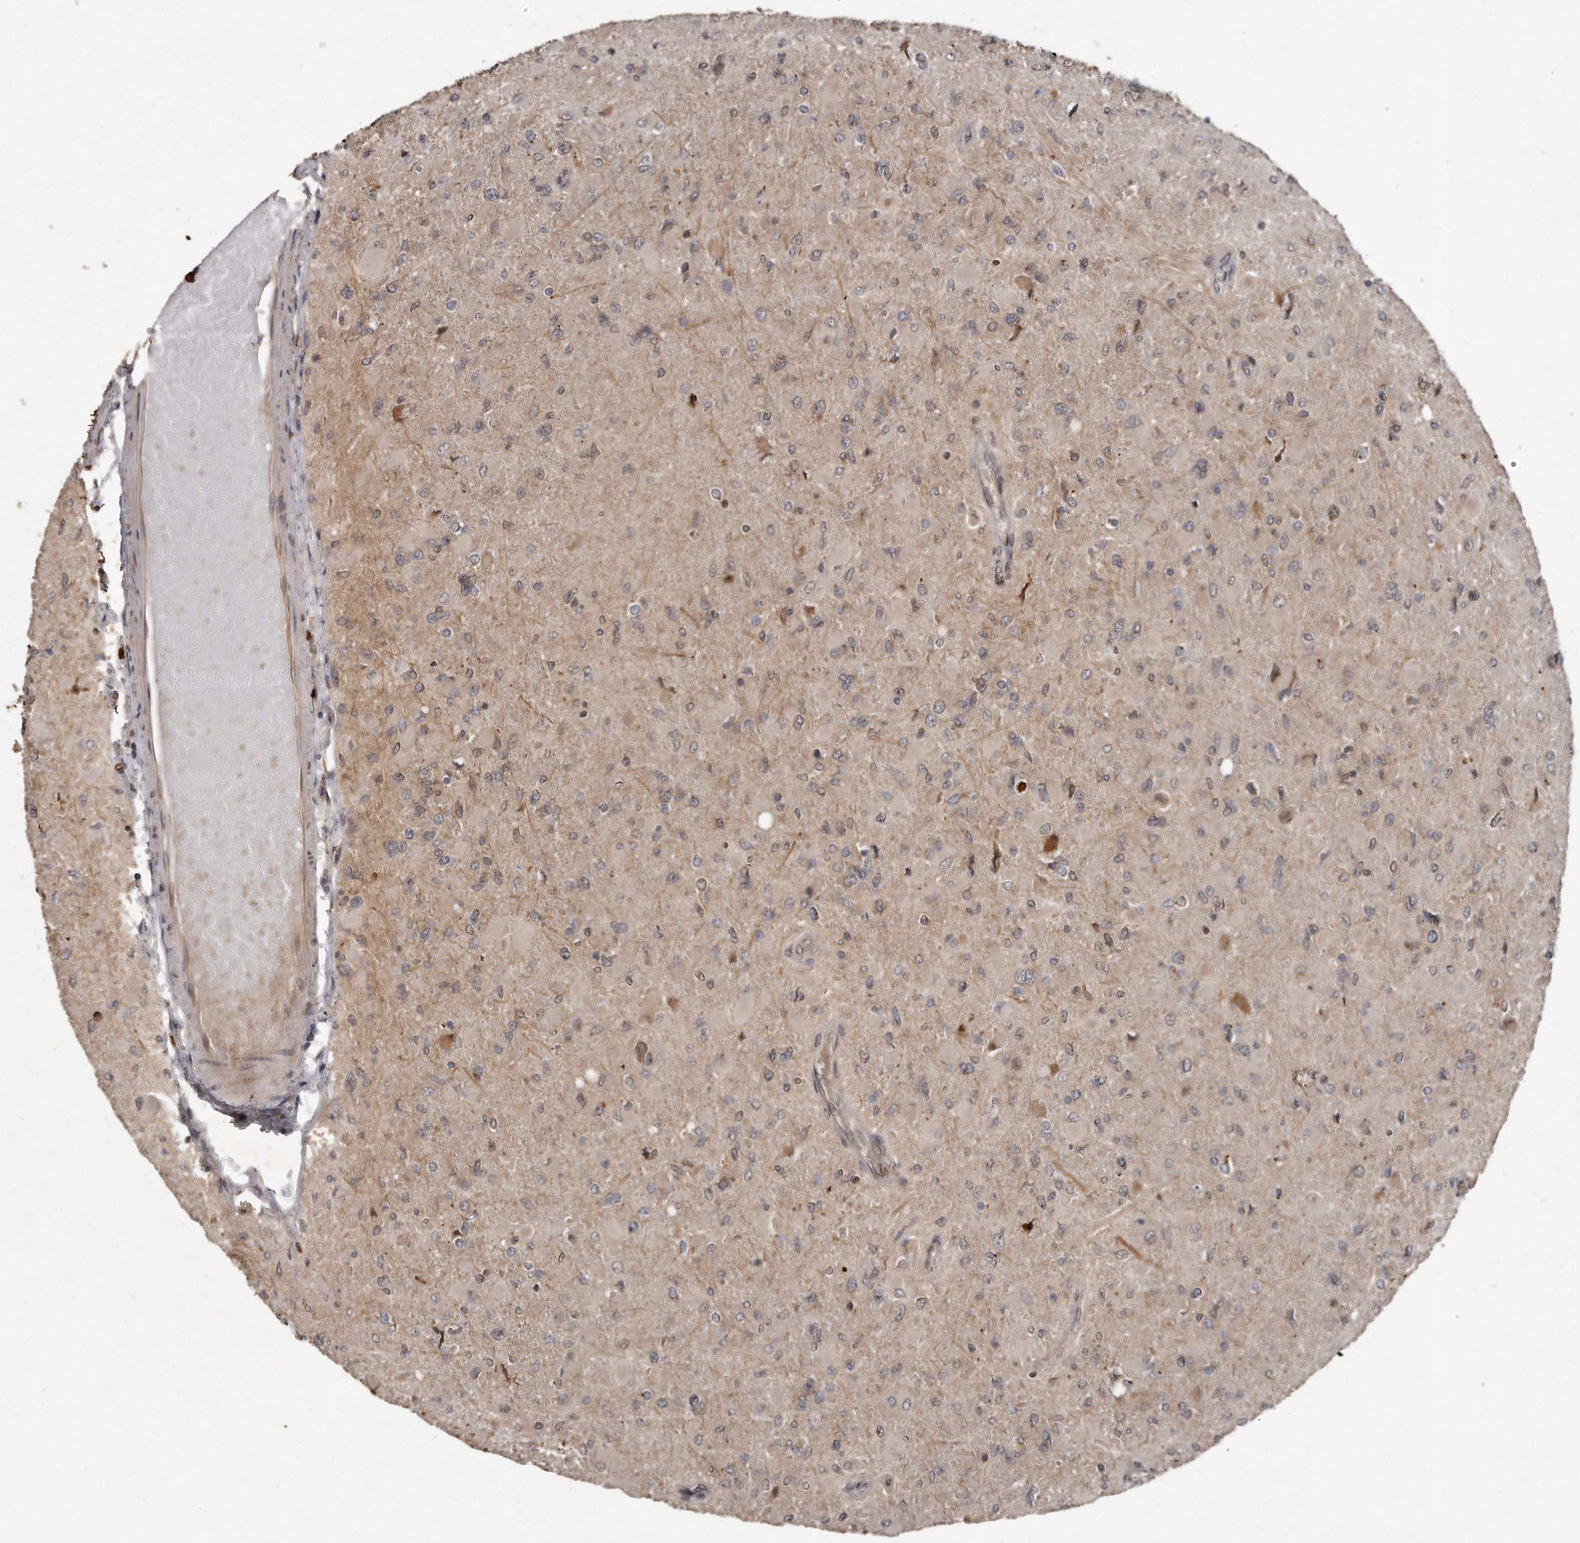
{"staining": {"intensity": "moderate", "quantity": "<25%", "location": "cytoplasmic/membranous"}, "tissue": "glioma", "cell_type": "Tumor cells", "image_type": "cancer", "snomed": [{"axis": "morphology", "description": "Glioma, malignant, High grade"}, {"axis": "topography", "description": "Cerebral cortex"}], "caption": "Immunohistochemical staining of human glioma exhibits moderate cytoplasmic/membranous protein staining in about <25% of tumor cells.", "gene": "GCH1", "patient": {"sex": "female", "age": 36}}